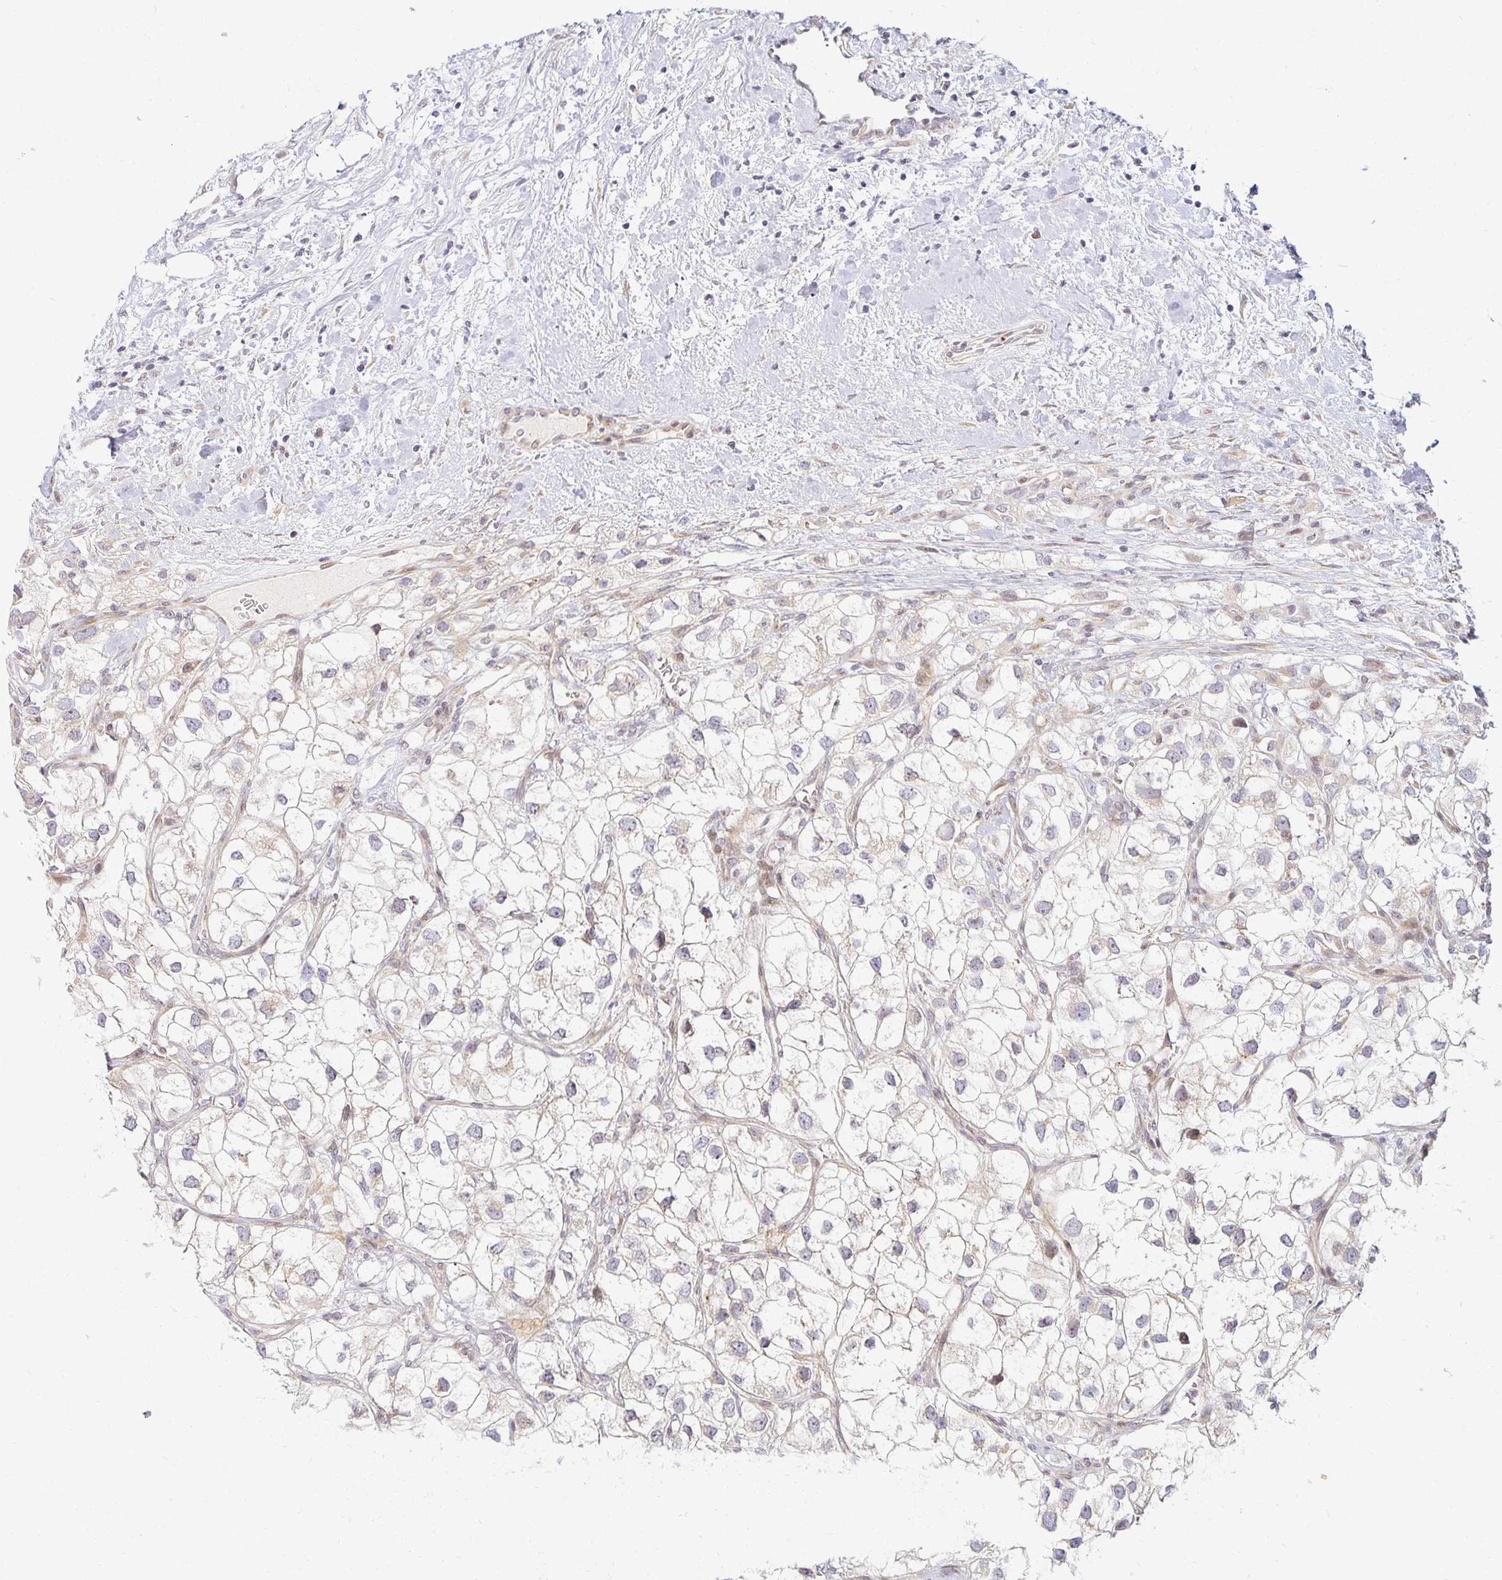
{"staining": {"intensity": "negative", "quantity": "none", "location": "none"}, "tissue": "renal cancer", "cell_type": "Tumor cells", "image_type": "cancer", "snomed": [{"axis": "morphology", "description": "Adenocarcinoma, NOS"}, {"axis": "topography", "description": "Kidney"}], "caption": "There is no significant positivity in tumor cells of renal cancer (adenocarcinoma).", "gene": "EHF", "patient": {"sex": "male", "age": 59}}